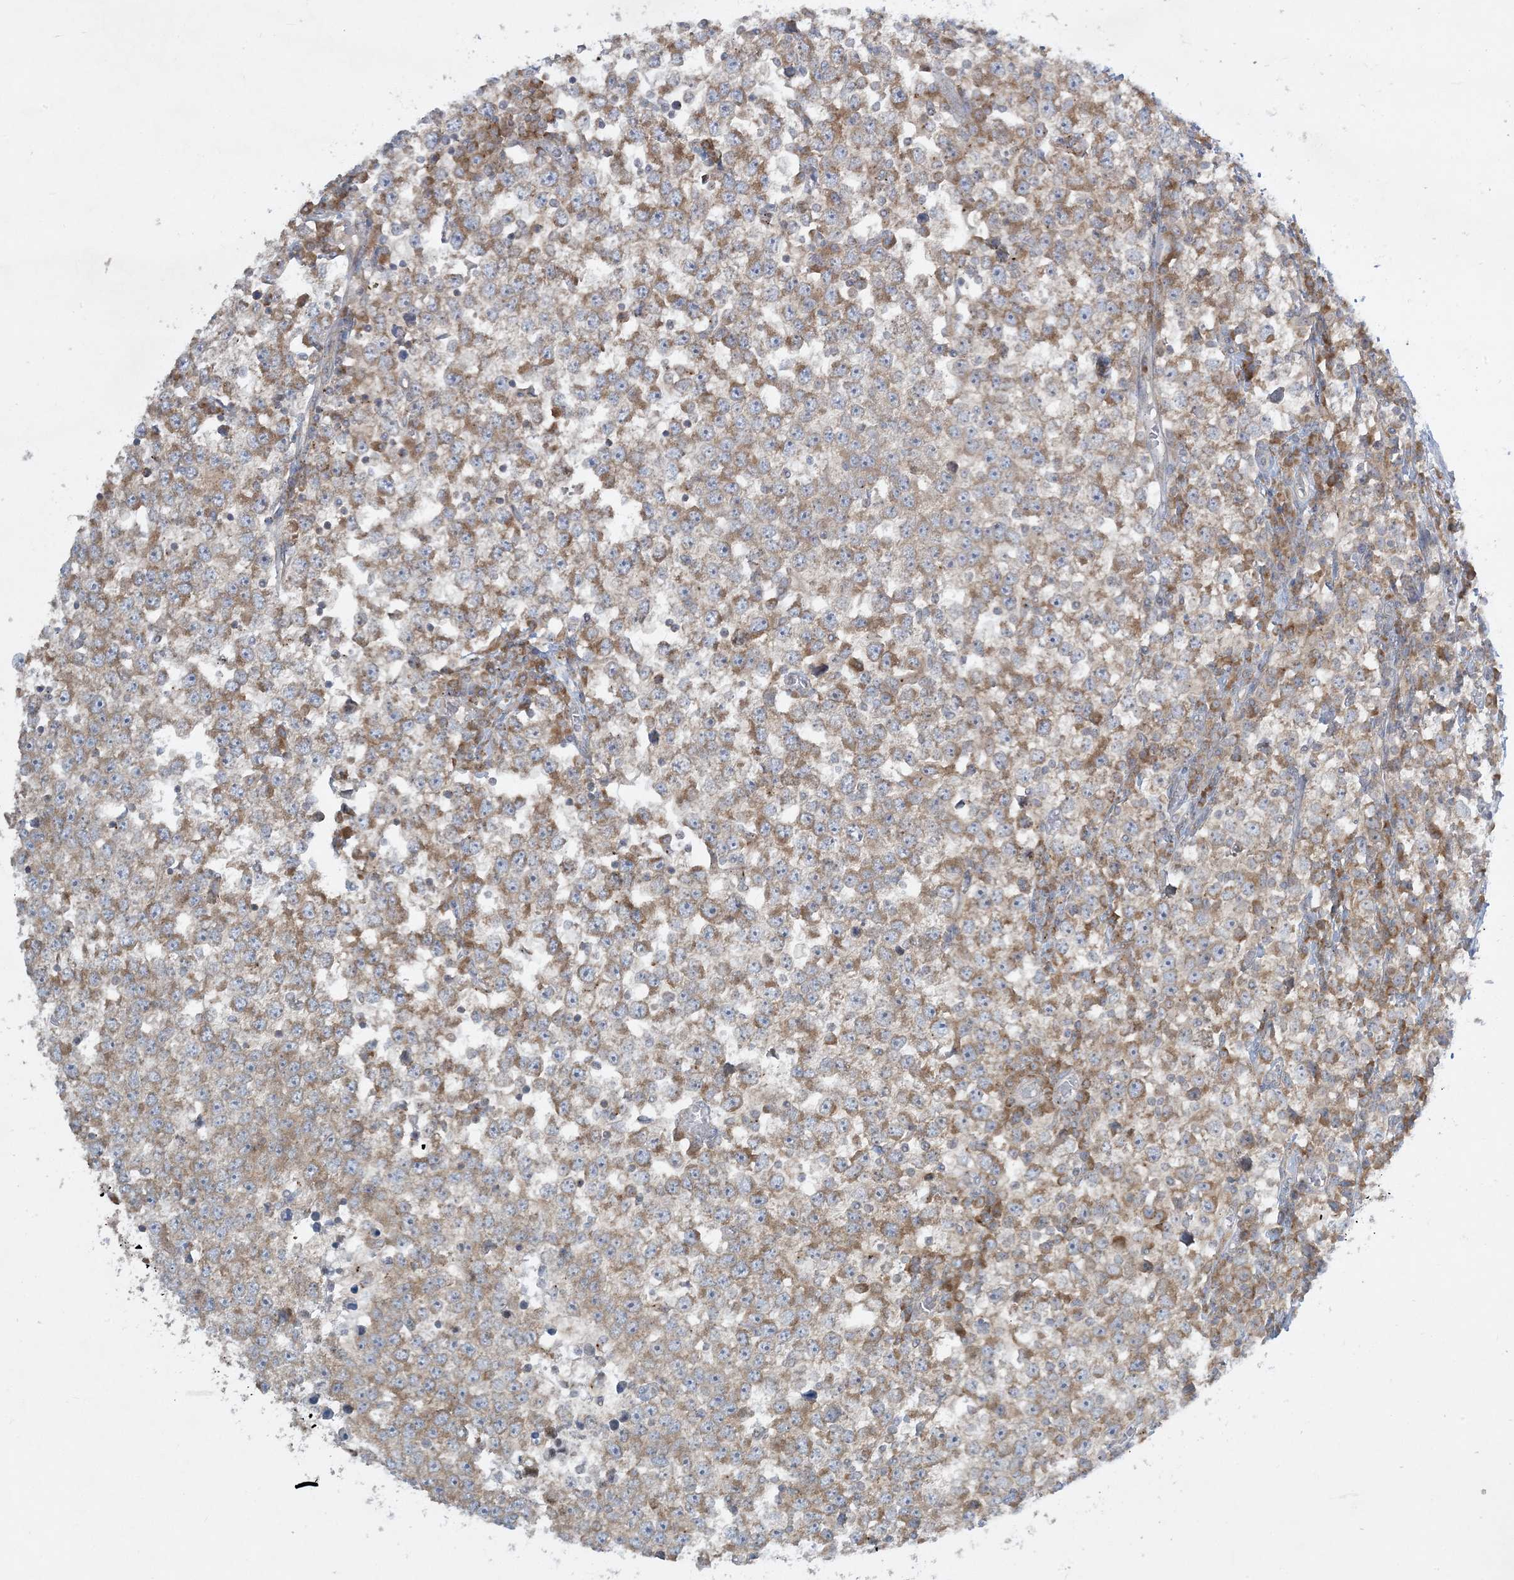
{"staining": {"intensity": "moderate", "quantity": ">75%", "location": "cytoplasmic/membranous"}, "tissue": "testis cancer", "cell_type": "Tumor cells", "image_type": "cancer", "snomed": [{"axis": "morphology", "description": "Seminoma, NOS"}, {"axis": "topography", "description": "Testis"}], "caption": "Testis cancer stained for a protein (brown) reveals moderate cytoplasmic/membranous positive positivity in approximately >75% of tumor cells.", "gene": "RPP40", "patient": {"sex": "male", "age": 65}}